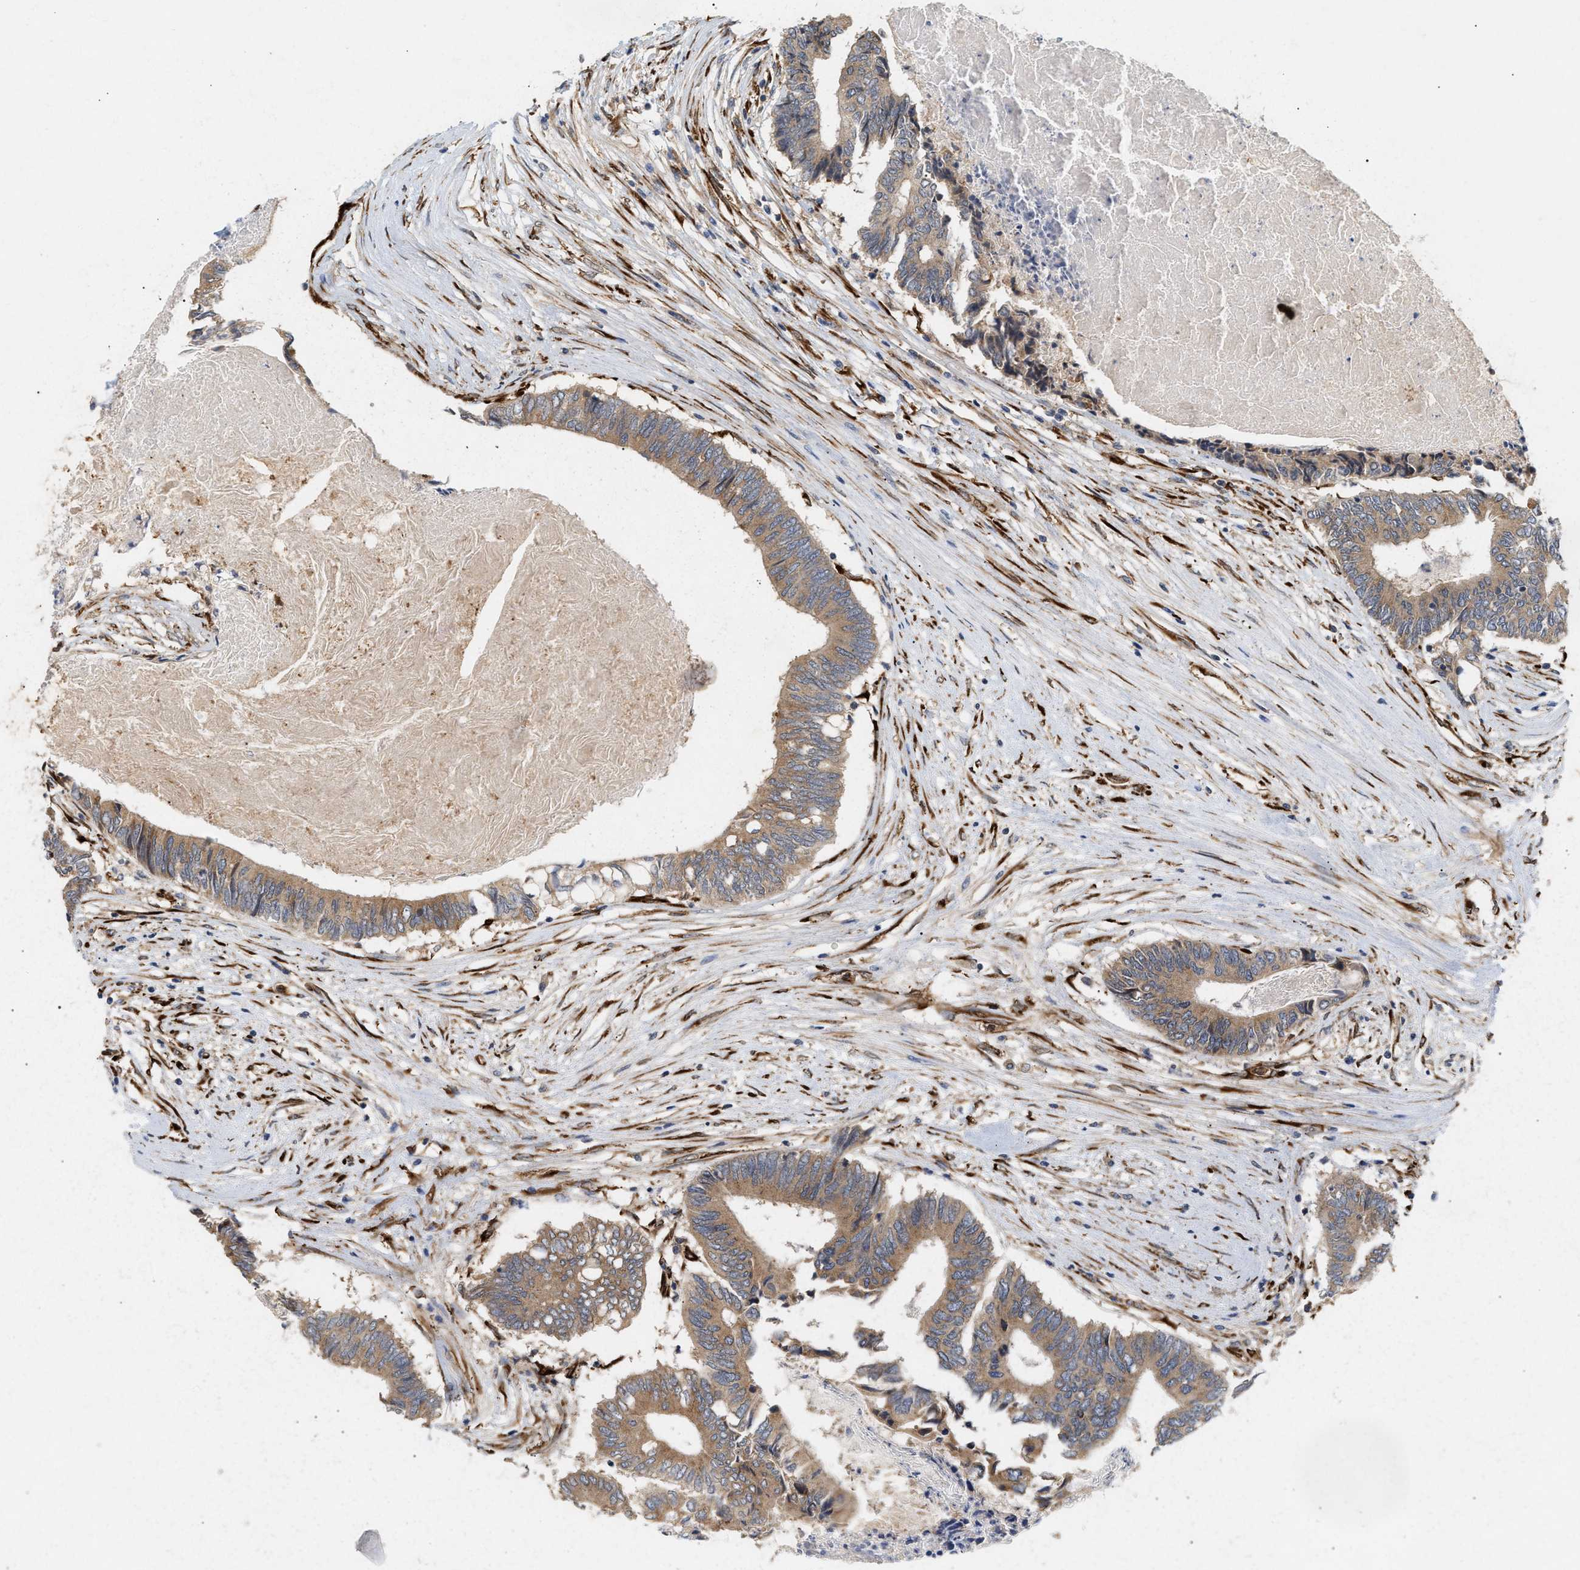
{"staining": {"intensity": "moderate", "quantity": ">75%", "location": "cytoplasmic/membranous"}, "tissue": "colorectal cancer", "cell_type": "Tumor cells", "image_type": "cancer", "snomed": [{"axis": "morphology", "description": "Adenocarcinoma, NOS"}, {"axis": "topography", "description": "Rectum"}], "caption": "Immunohistochemical staining of adenocarcinoma (colorectal) shows medium levels of moderate cytoplasmic/membranous protein expression in approximately >75% of tumor cells.", "gene": "PLCD1", "patient": {"sex": "male", "age": 63}}